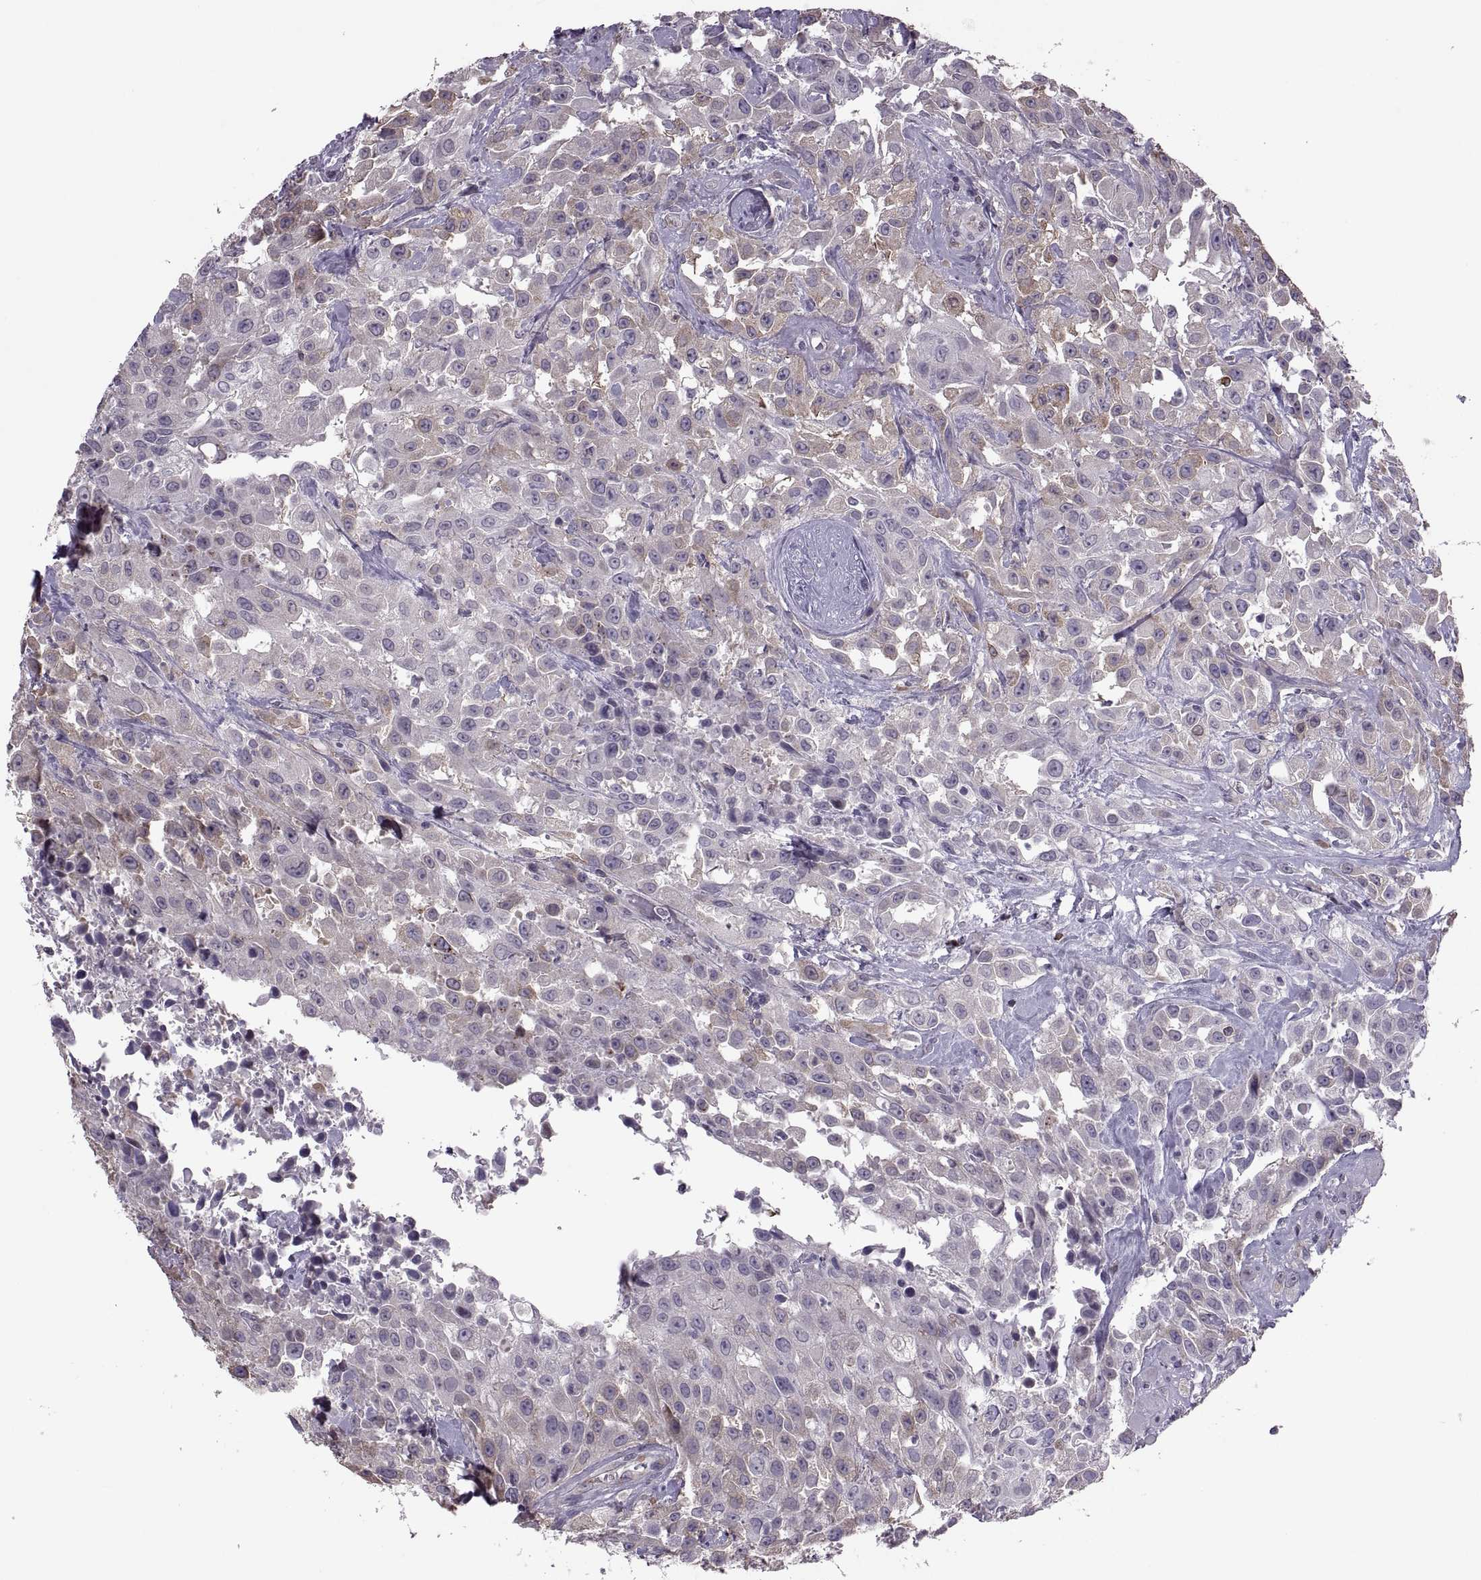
{"staining": {"intensity": "moderate", "quantity": "<25%", "location": "cytoplasmic/membranous"}, "tissue": "urothelial cancer", "cell_type": "Tumor cells", "image_type": "cancer", "snomed": [{"axis": "morphology", "description": "Urothelial carcinoma, High grade"}, {"axis": "topography", "description": "Urinary bladder"}], "caption": "High-grade urothelial carcinoma was stained to show a protein in brown. There is low levels of moderate cytoplasmic/membranous positivity in approximately <25% of tumor cells.", "gene": "PABPC1", "patient": {"sex": "male", "age": 79}}